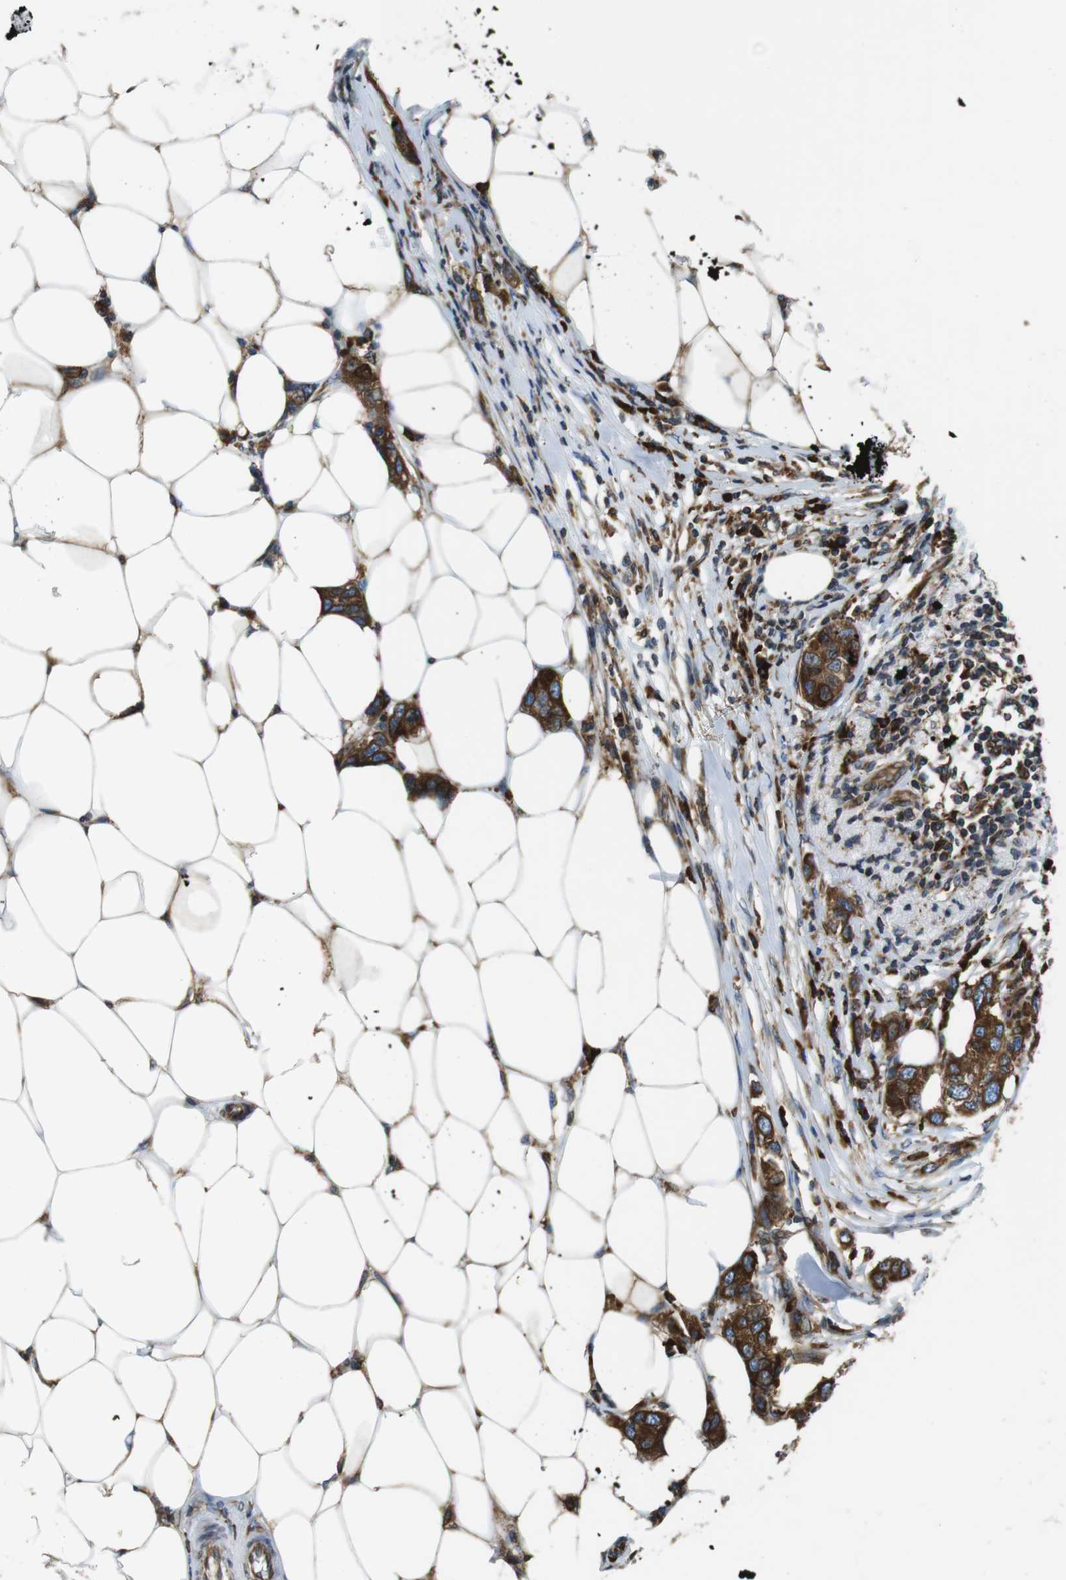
{"staining": {"intensity": "strong", "quantity": ">75%", "location": "cytoplasmic/membranous"}, "tissue": "breast cancer", "cell_type": "Tumor cells", "image_type": "cancer", "snomed": [{"axis": "morphology", "description": "Duct carcinoma"}, {"axis": "topography", "description": "Breast"}], "caption": "The histopathology image reveals a brown stain indicating the presence of a protein in the cytoplasmic/membranous of tumor cells in breast intraductal carcinoma.", "gene": "UGGT1", "patient": {"sex": "female", "age": 50}}